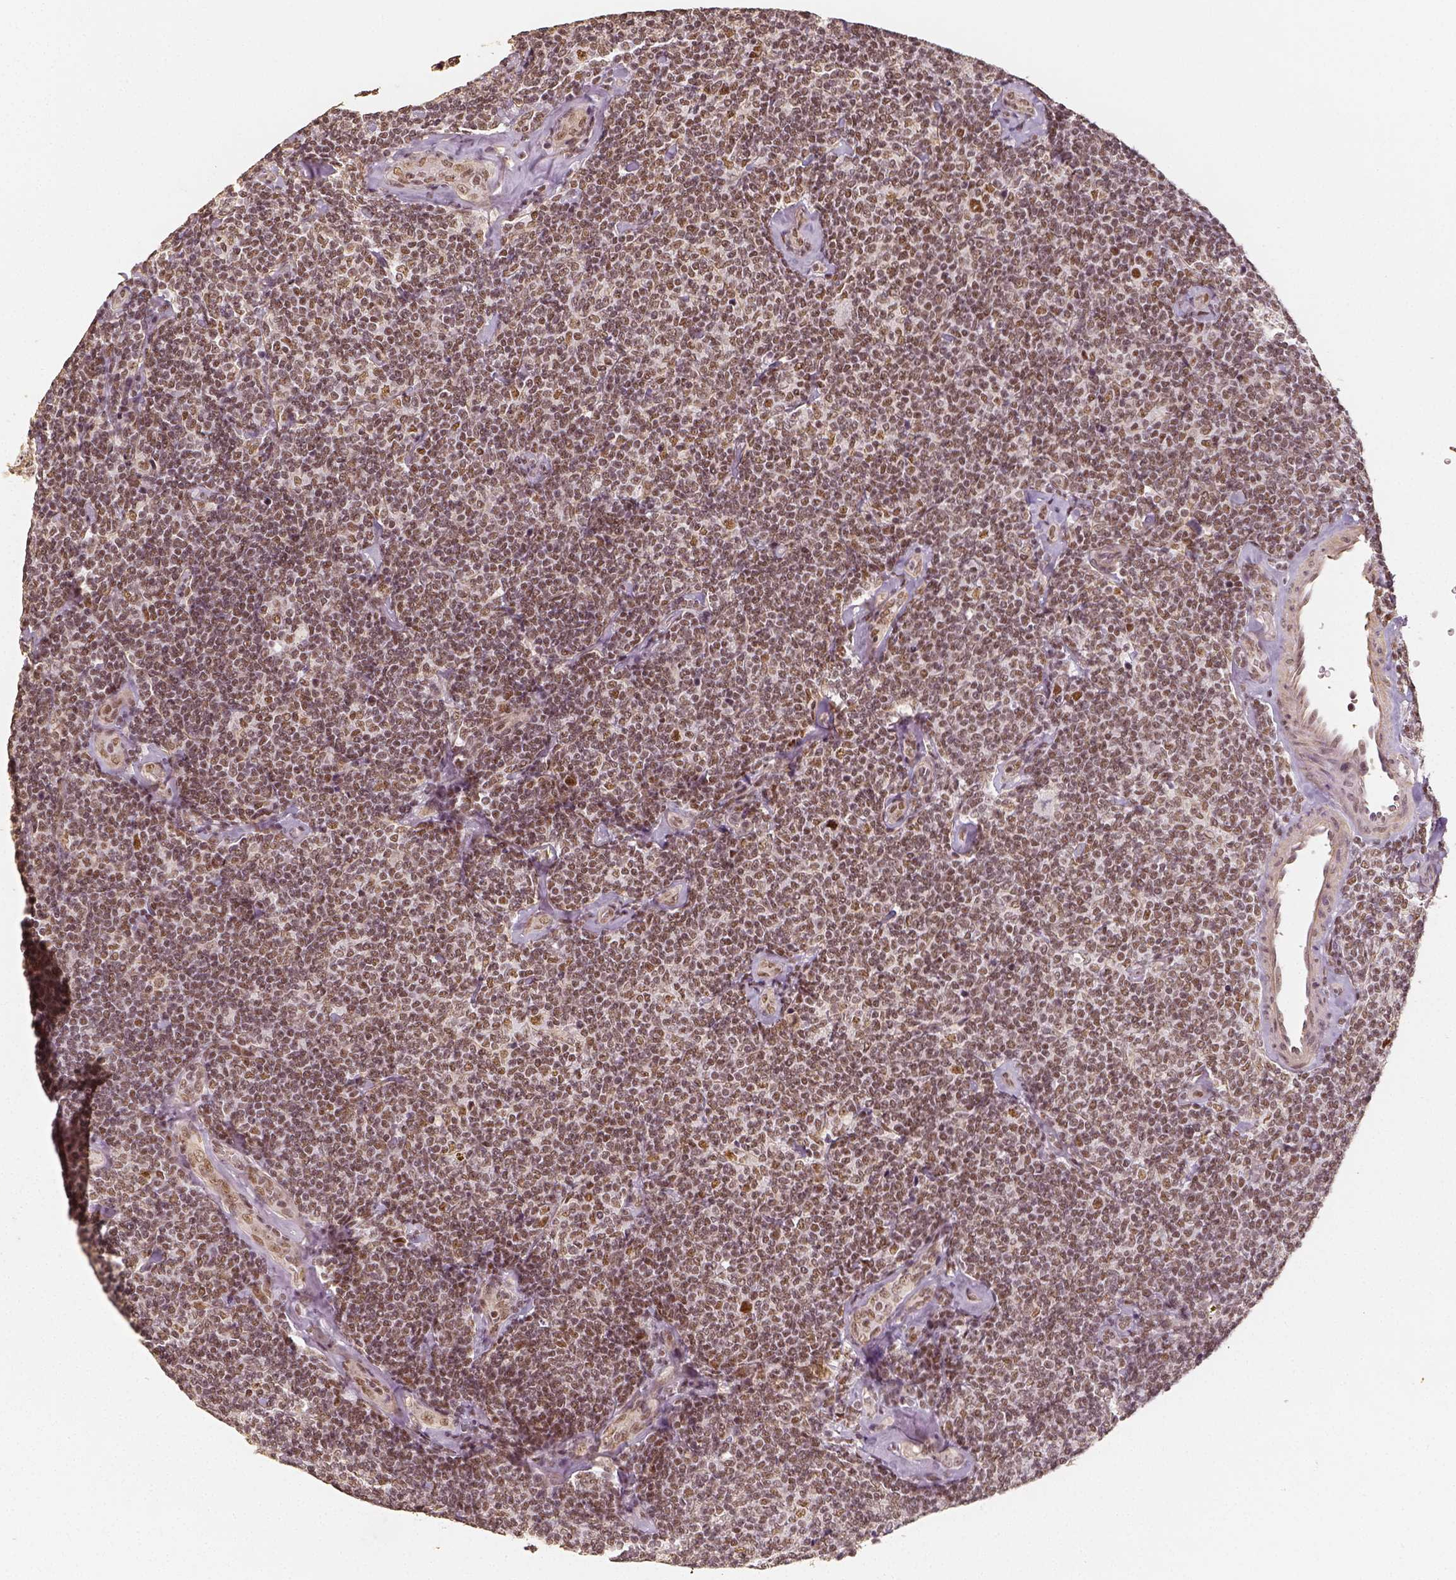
{"staining": {"intensity": "moderate", "quantity": ">75%", "location": "nuclear"}, "tissue": "lymphoma", "cell_type": "Tumor cells", "image_type": "cancer", "snomed": [{"axis": "morphology", "description": "Malignant lymphoma, non-Hodgkin's type, Low grade"}, {"axis": "topography", "description": "Lymph node"}], "caption": "This micrograph shows IHC staining of human malignant lymphoma, non-Hodgkin's type (low-grade), with medium moderate nuclear positivity in about >75% of tumor cells.", "gene": "HDAC1", "patient": {"sex": "female", "age": 56}}